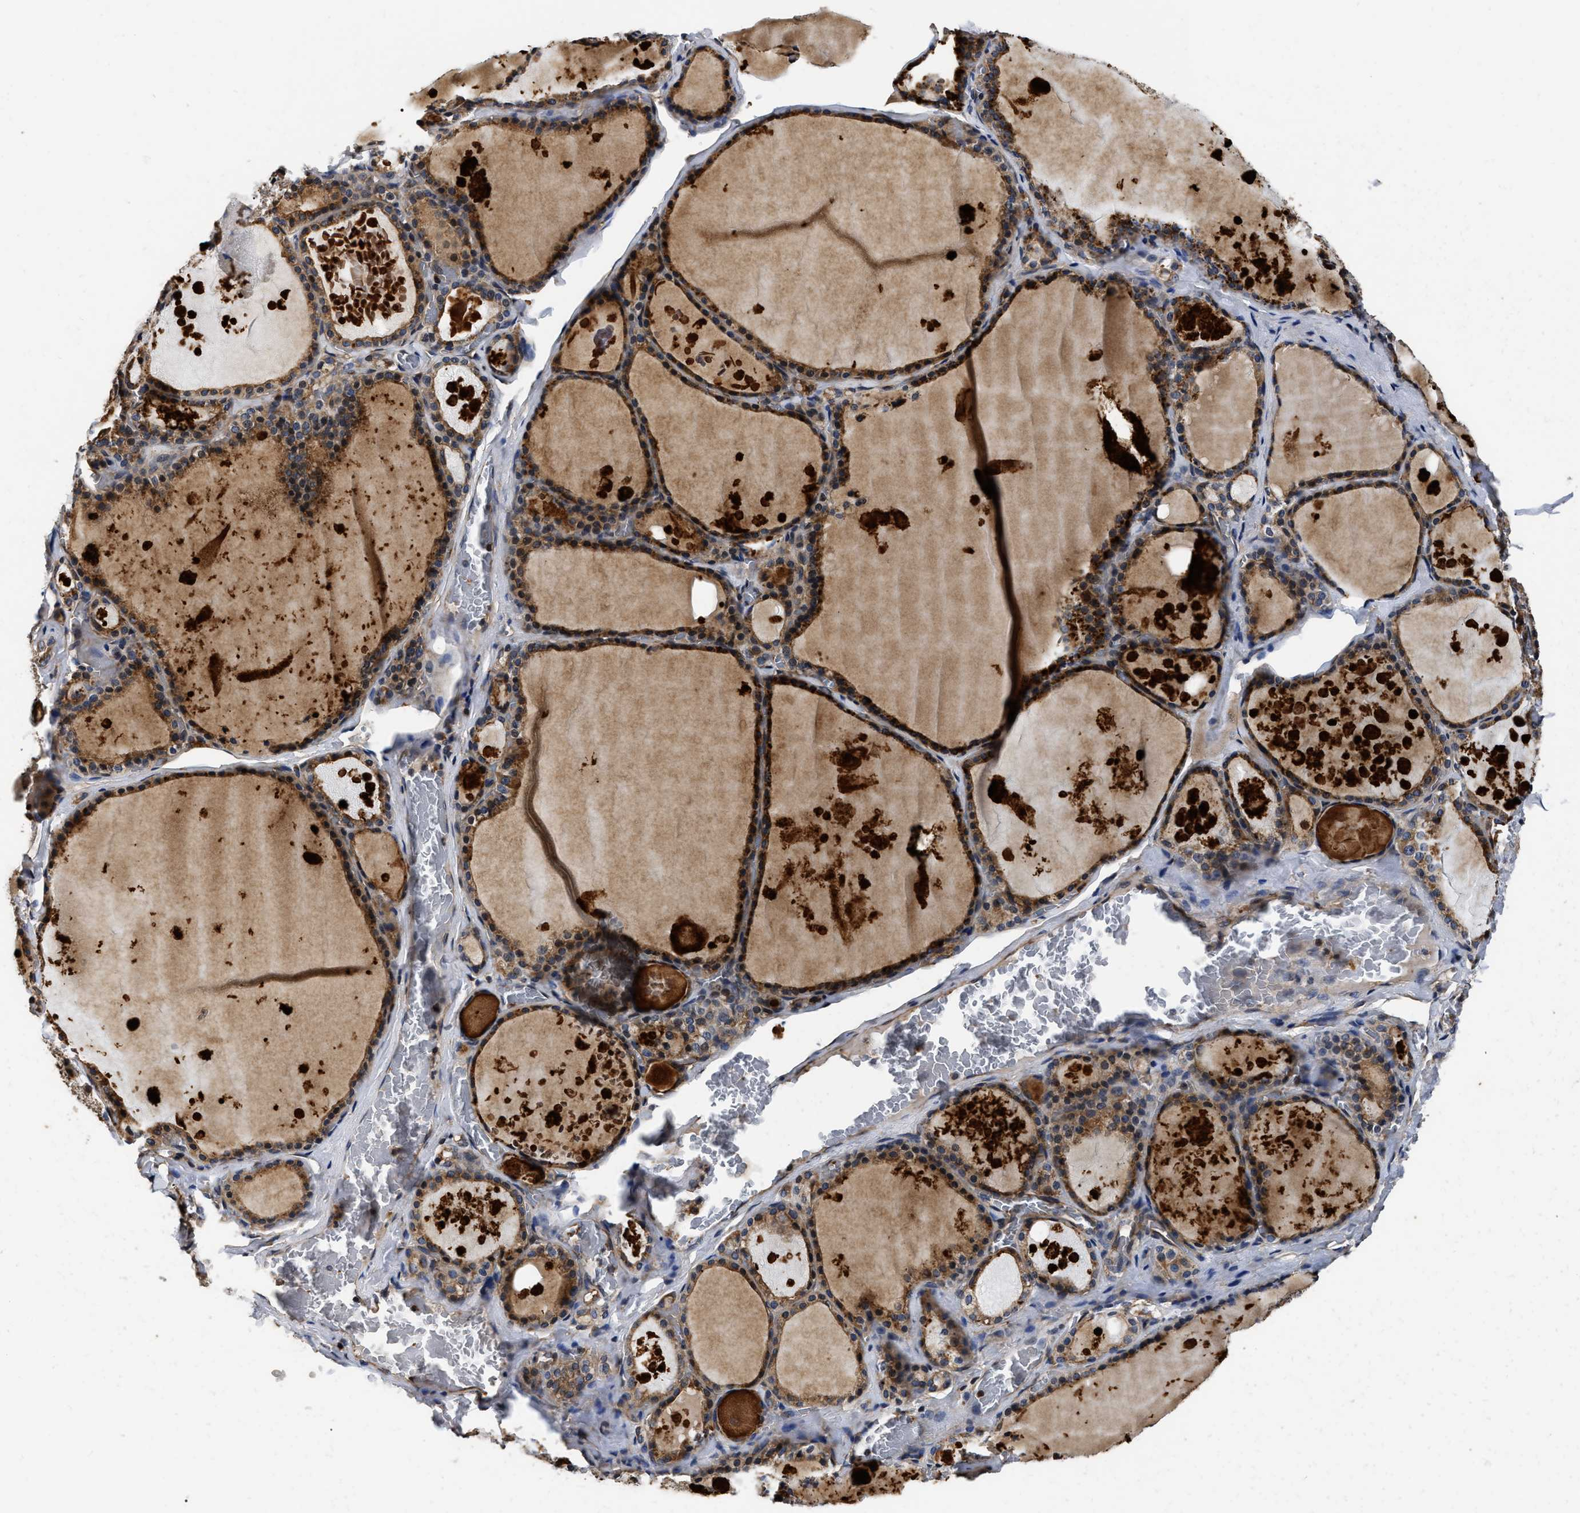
{"staining": {"intensity": "strong", "quantity": ">75%", "location": "cytoplasmic/membranous"}, "tissue": "thyroid gland", "cell_type": "Glandular cells", "image_type": "normal", "snomed": [{"axis": "morphology", "description": "Normal tissue, NOS"}, {"axis": "topography", "description": "Thyroid gland"}], "caption": "Strong cytoplasmic/membranous protein positivity is seen in approximately >75% of glandular cells in thyroid gland.", "gene": "ABCG8", "patient": {"sex": "male", "age": 56}}